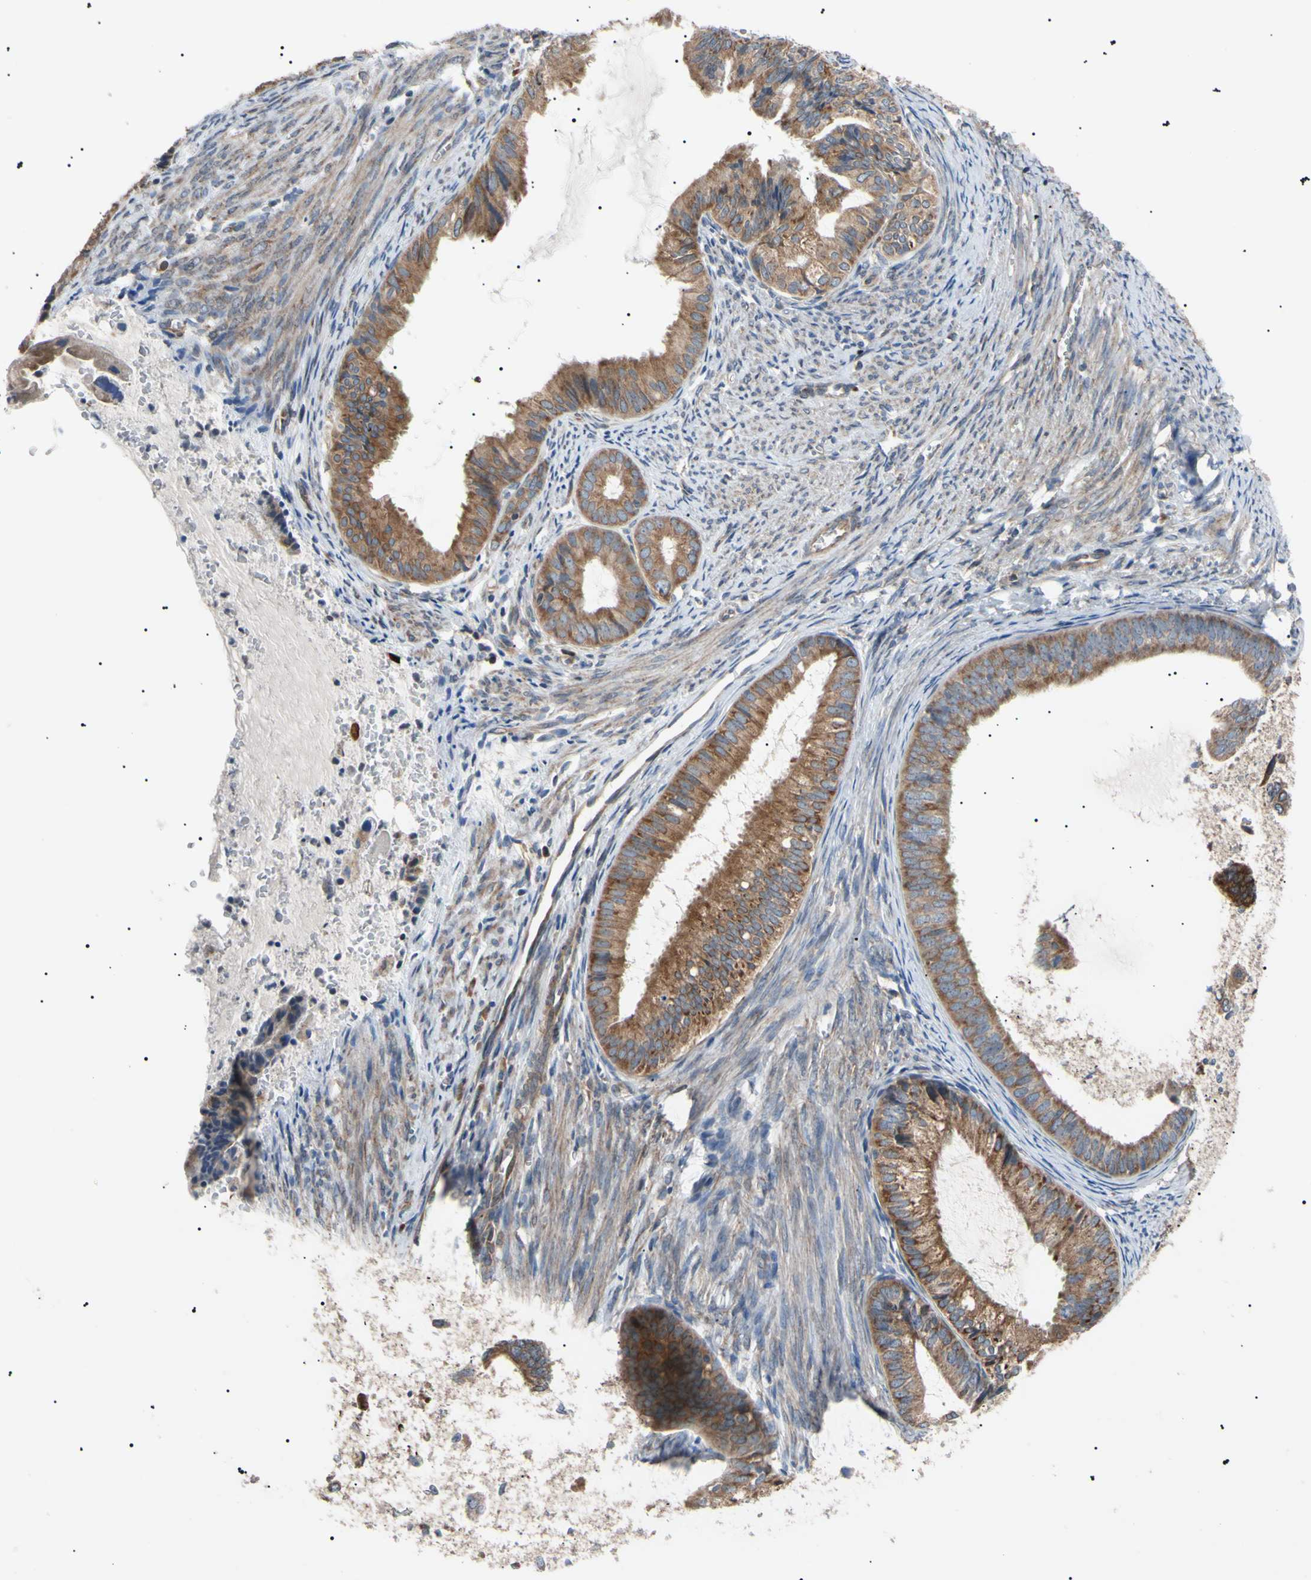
{"staining": {"intensity": "moderate", "quantity": ">75%", "location": "cytoplasmic/membranous"}, "tissue": "endometrial cancer", "cell_type": "Tumor cells", "image_type": "cancer", "snomed": [{"axis": "morphology", "description": "Adenocarcinoma, NOS"}, {"axis": "topography", "description": "Endometrium"}], "caption": "Human endometrial adenocarcinoma stained with a protein marker shows moderate staining in tumor cells.", "gene": "VAPA", "patient": {"sex": "female", "age": 86}}